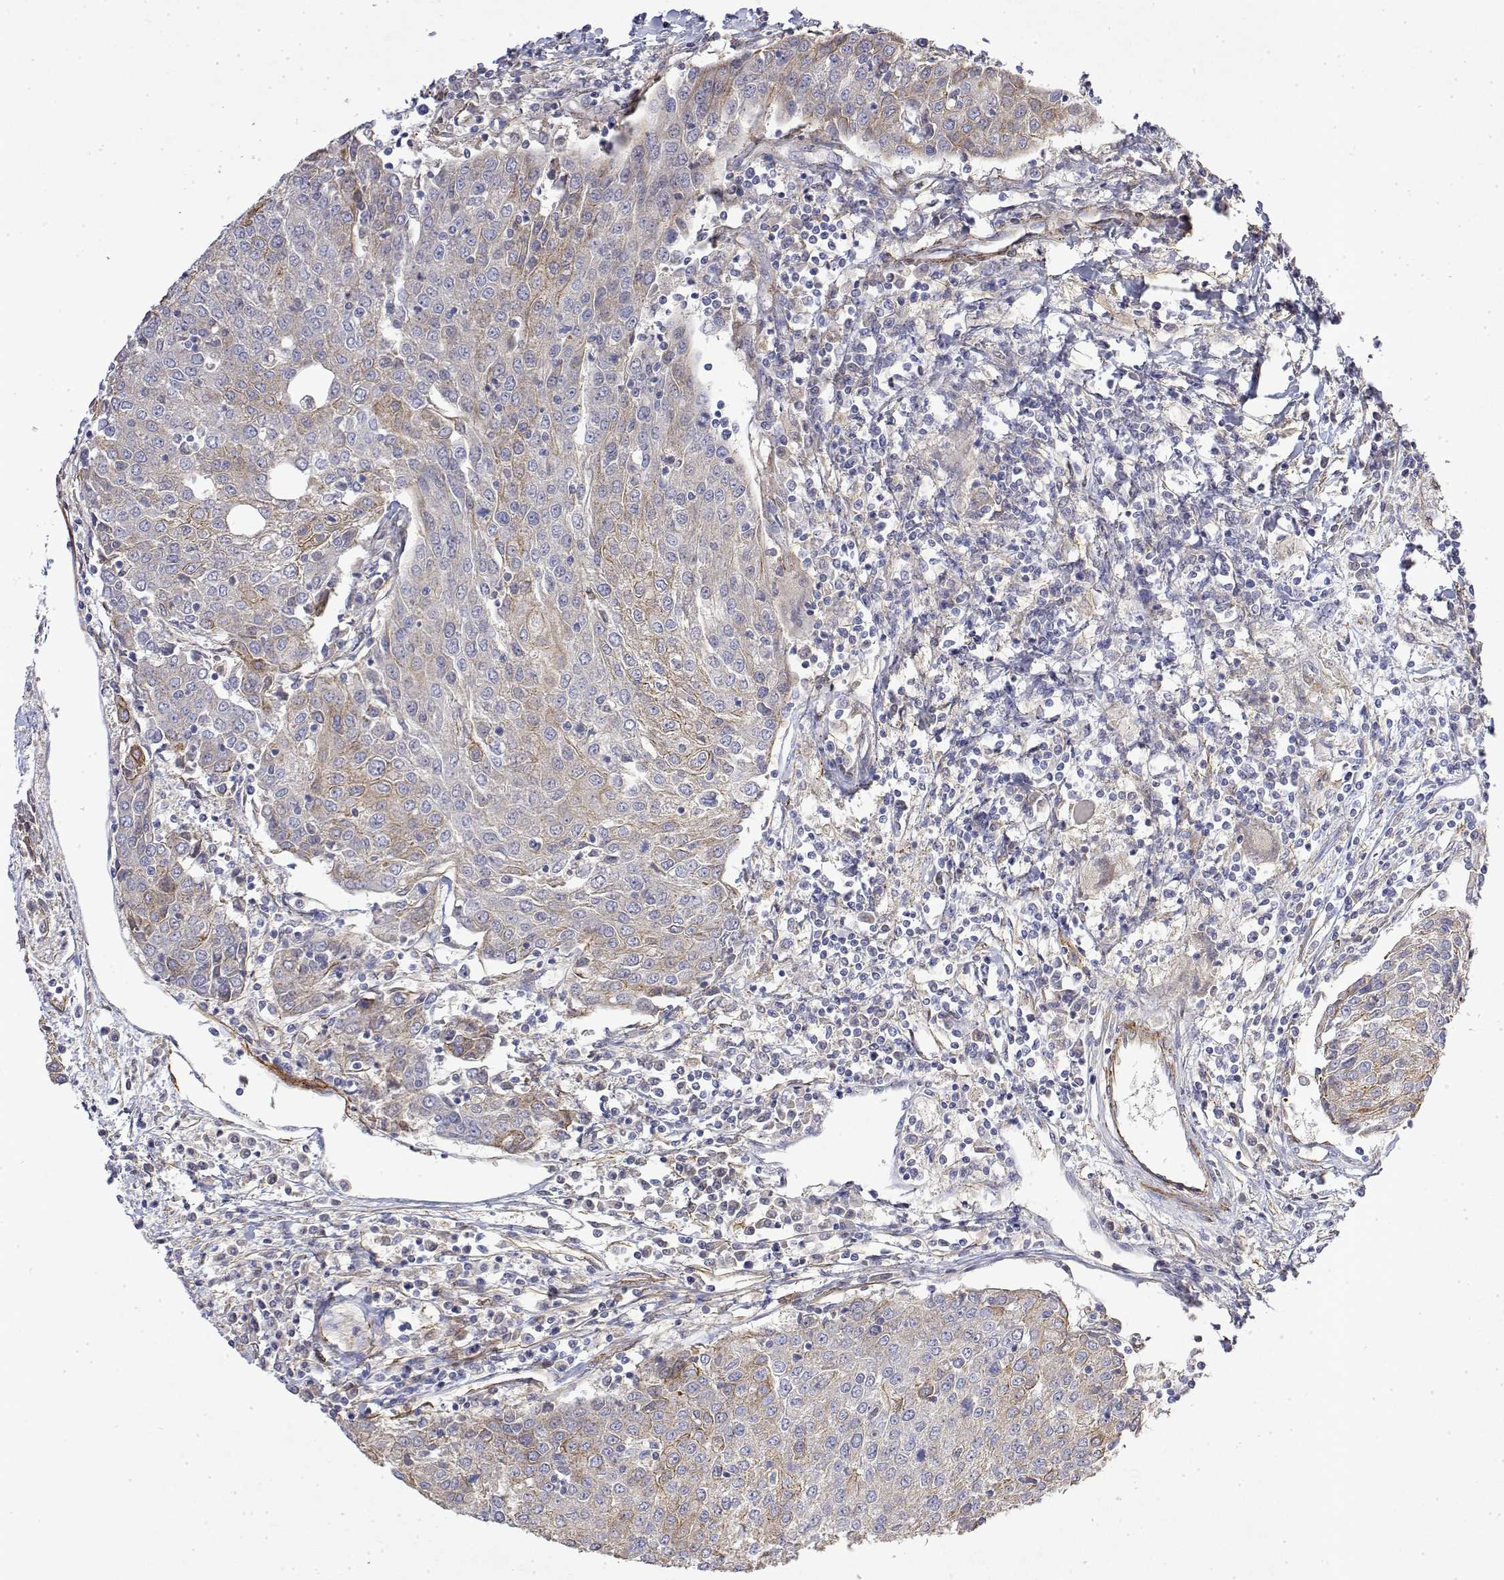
{"staining": {"intensity": "weak", "quantity": "<25%", "location": "cytoplasmic/membranous"}, "tissue": "urothelial cancer", "cell_type": "Tumor cells", "image_type": "cancer", "snomed": [{"axis": "morphology", "description": "Urothelial carcinoma, High grade"}, {"axis": "topography", "description": "Urinary bladder"}], "caption": "This is an immunohistochemistry histopathology image of human urothelial carcinoma (high-grade). There is no expression in tumor cells.", "gene": "SOWAHD", "patient": {"sex": "female", "age": 85}}